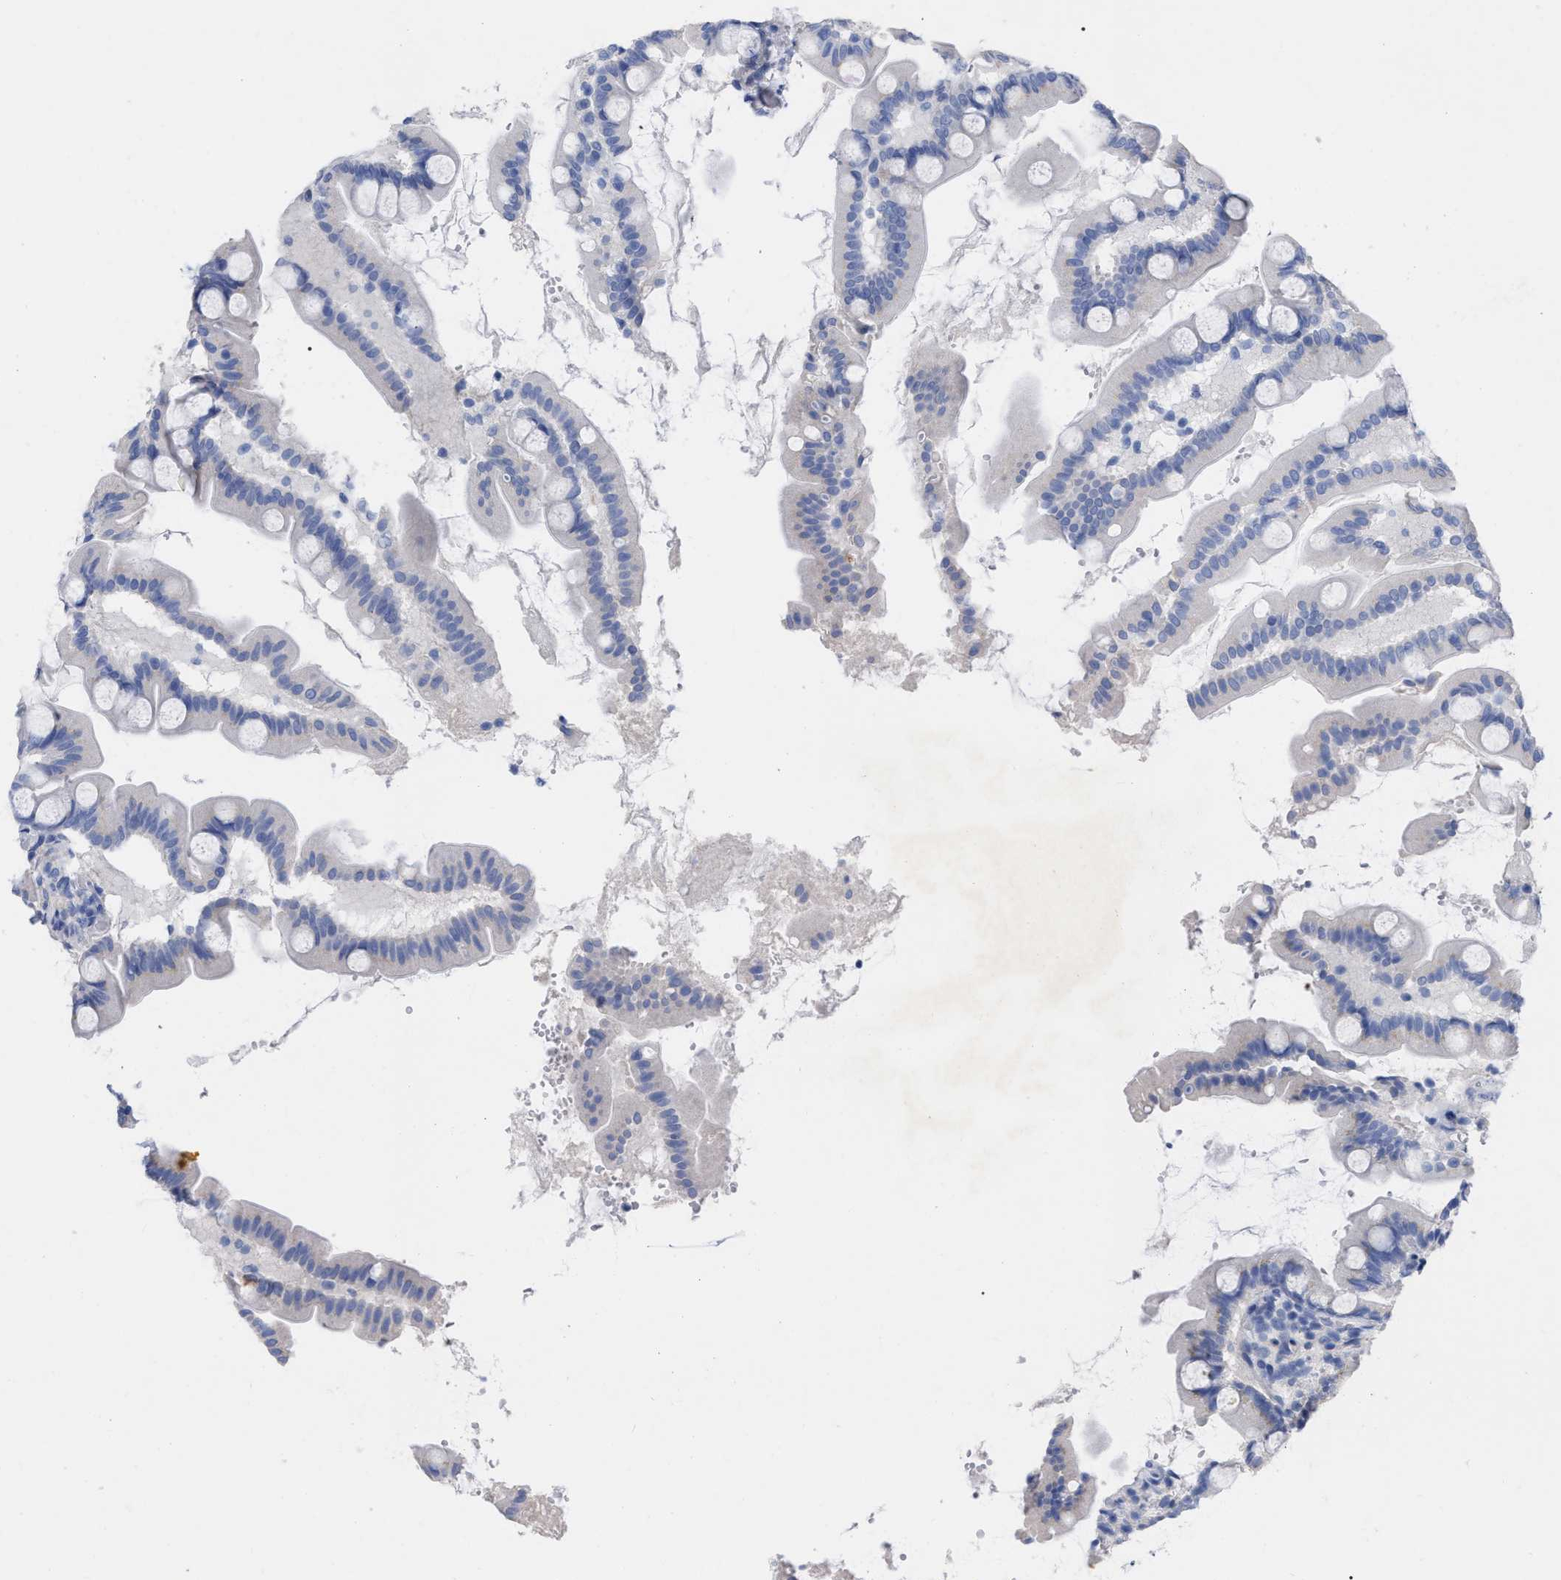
{"staining": {"intensity": "negative", "quantity": "none", "location": "none"}, "tissue": "small intestine", "cell_type": "Glandular cells", "image_type": "normal", "snomed": [{"axis": "morphology", "description": "Normal tissue, NOS"}, {"axis": "topography", "description": "Small intestine"}], "caption": "This micrograph is of benign small intestine stained with IHC to label a protein in brown with the nuclei are counter-stained blue. There is no expression in glandular cells.", "gene": "HAPLN1", "patient": {"sex": "female", "age": 56}}